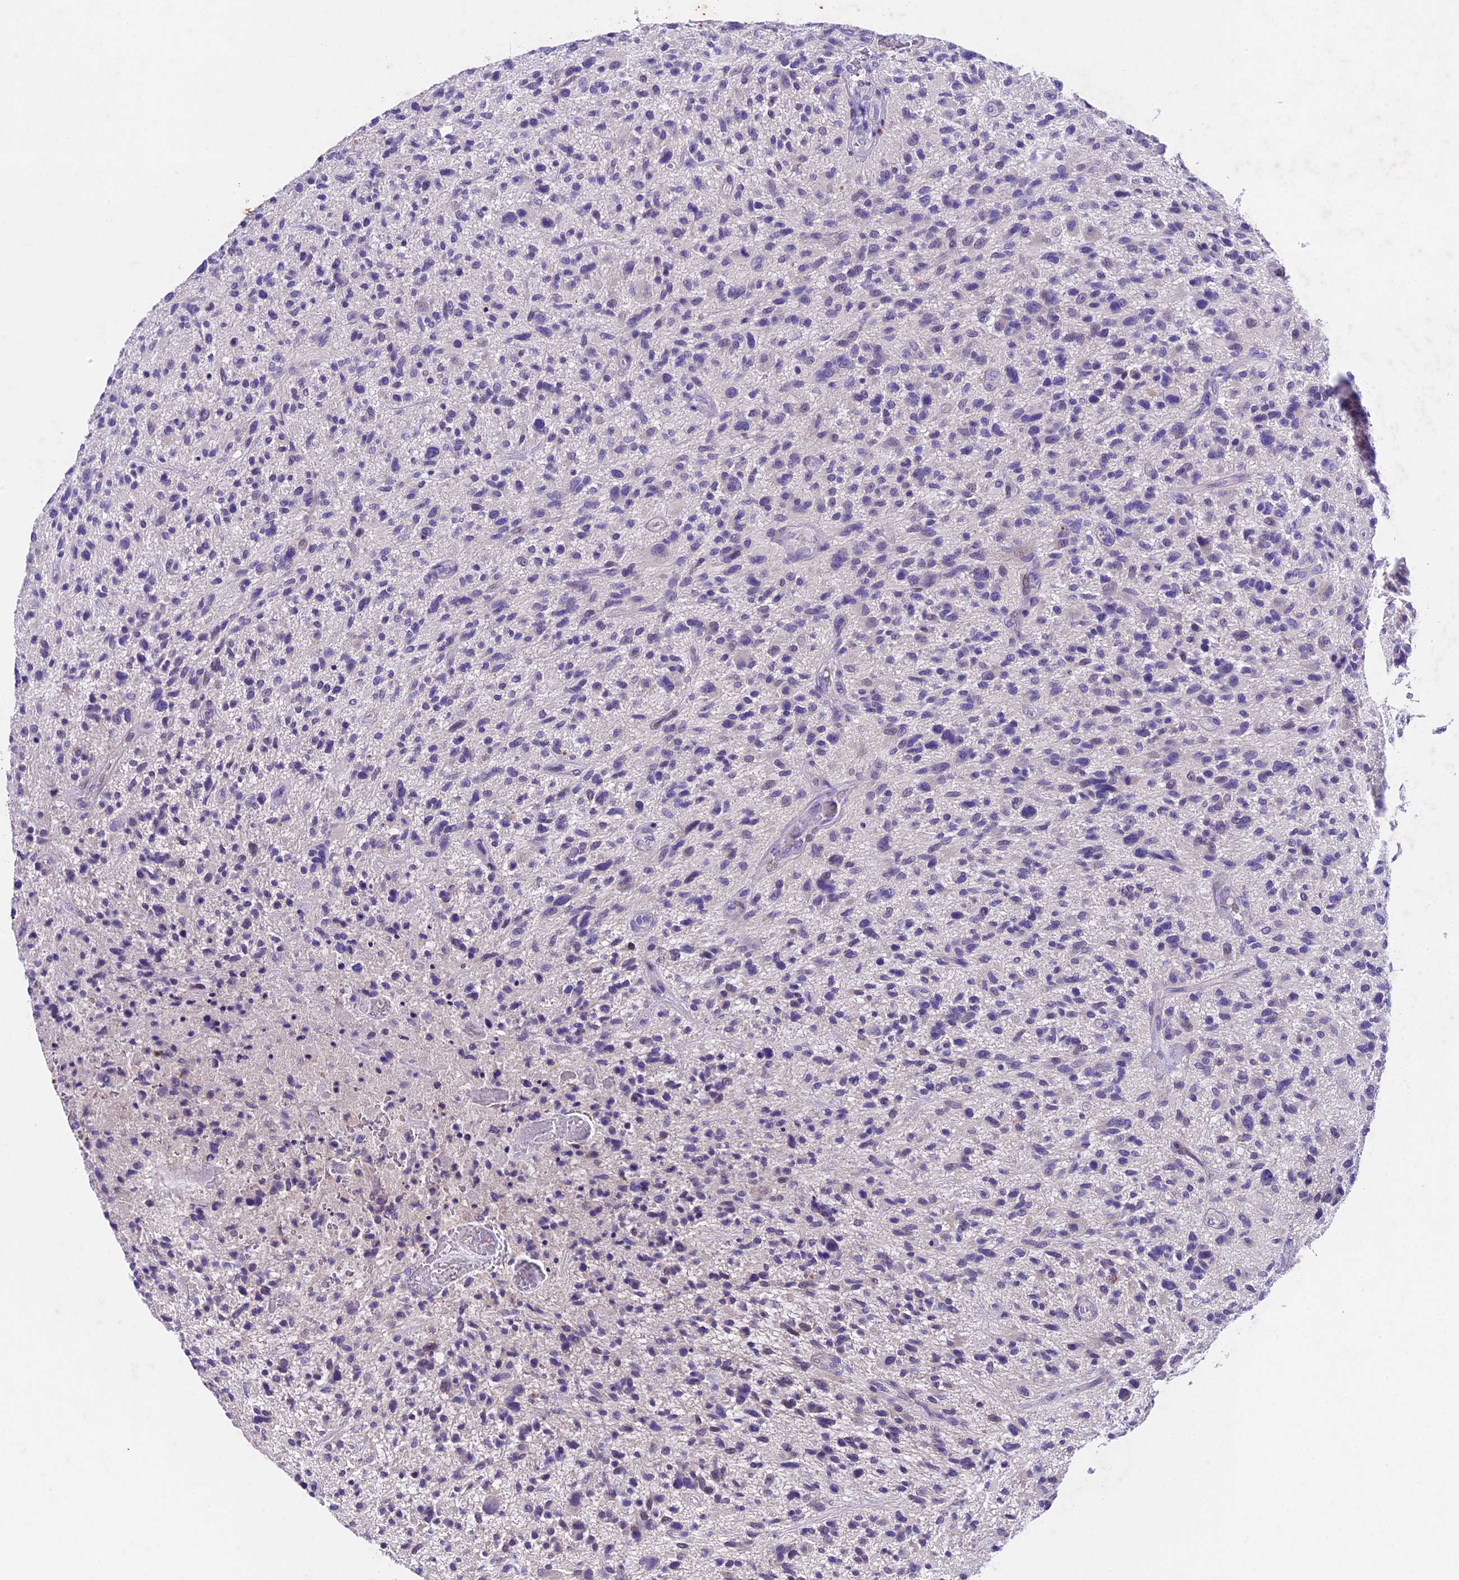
{"staining": {"intensity": "negative", "quantity": "none", "location": "none"}, "tissue": "glioma", "cell_type": "Tumor cells", "image_type": "cancer", "snomed": [{"axis": "morphology", "description": "Glioma, malignant, High grade"}, {"axis": "topography", "description": "Brain"}], "caption": "Immunohistochemistry of malignant high-grade glioma reveals no expression in tumor cells.", "gene": "IFT140", "patient": {"sex": "male", "age": 47}}